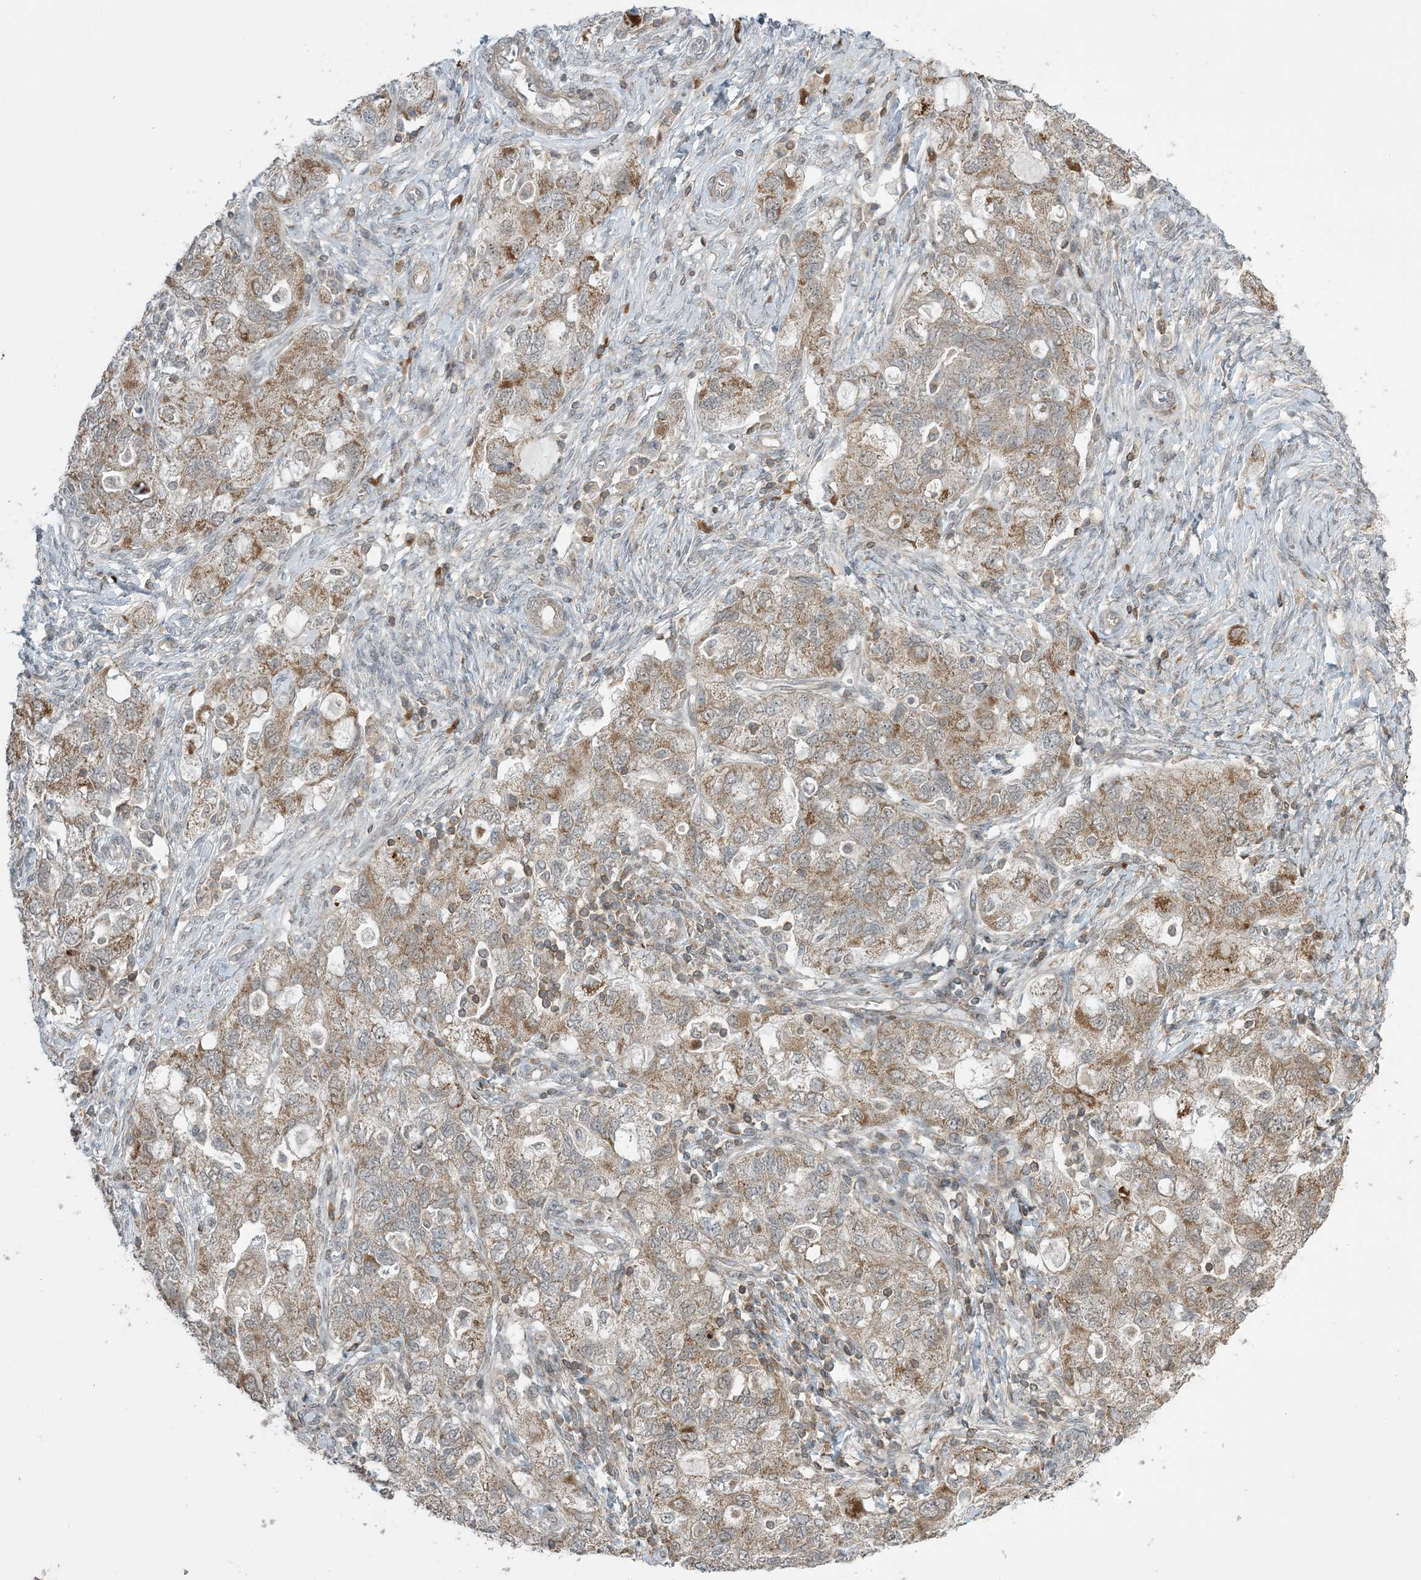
{"staining": {"intensity": "moderate", "quantity": ">75%", "location": "cytoplasmic/membranous"}, "tissue": "ovarian cancer", "cell_type": "Tumor cells", "image_type": "cancer", "snomed": [{"axis": "morphology", "description": "Carcinoma, NOS"}, {"axis": "morphology", "description": "Cystadenocarcinoma, serous, NOS"}, {"axis": "topography", "description": "Ovary"}], "caption": "Human ovarian cancer (serous cystadenocarcinoma) stained for a protein (brown) demonstrates moderate cytoplasmic/membranous positive positivity in about >75% of tumor cells.", "gene": "PHLDB2", "patient": {"sex": "female", "age": 69}}